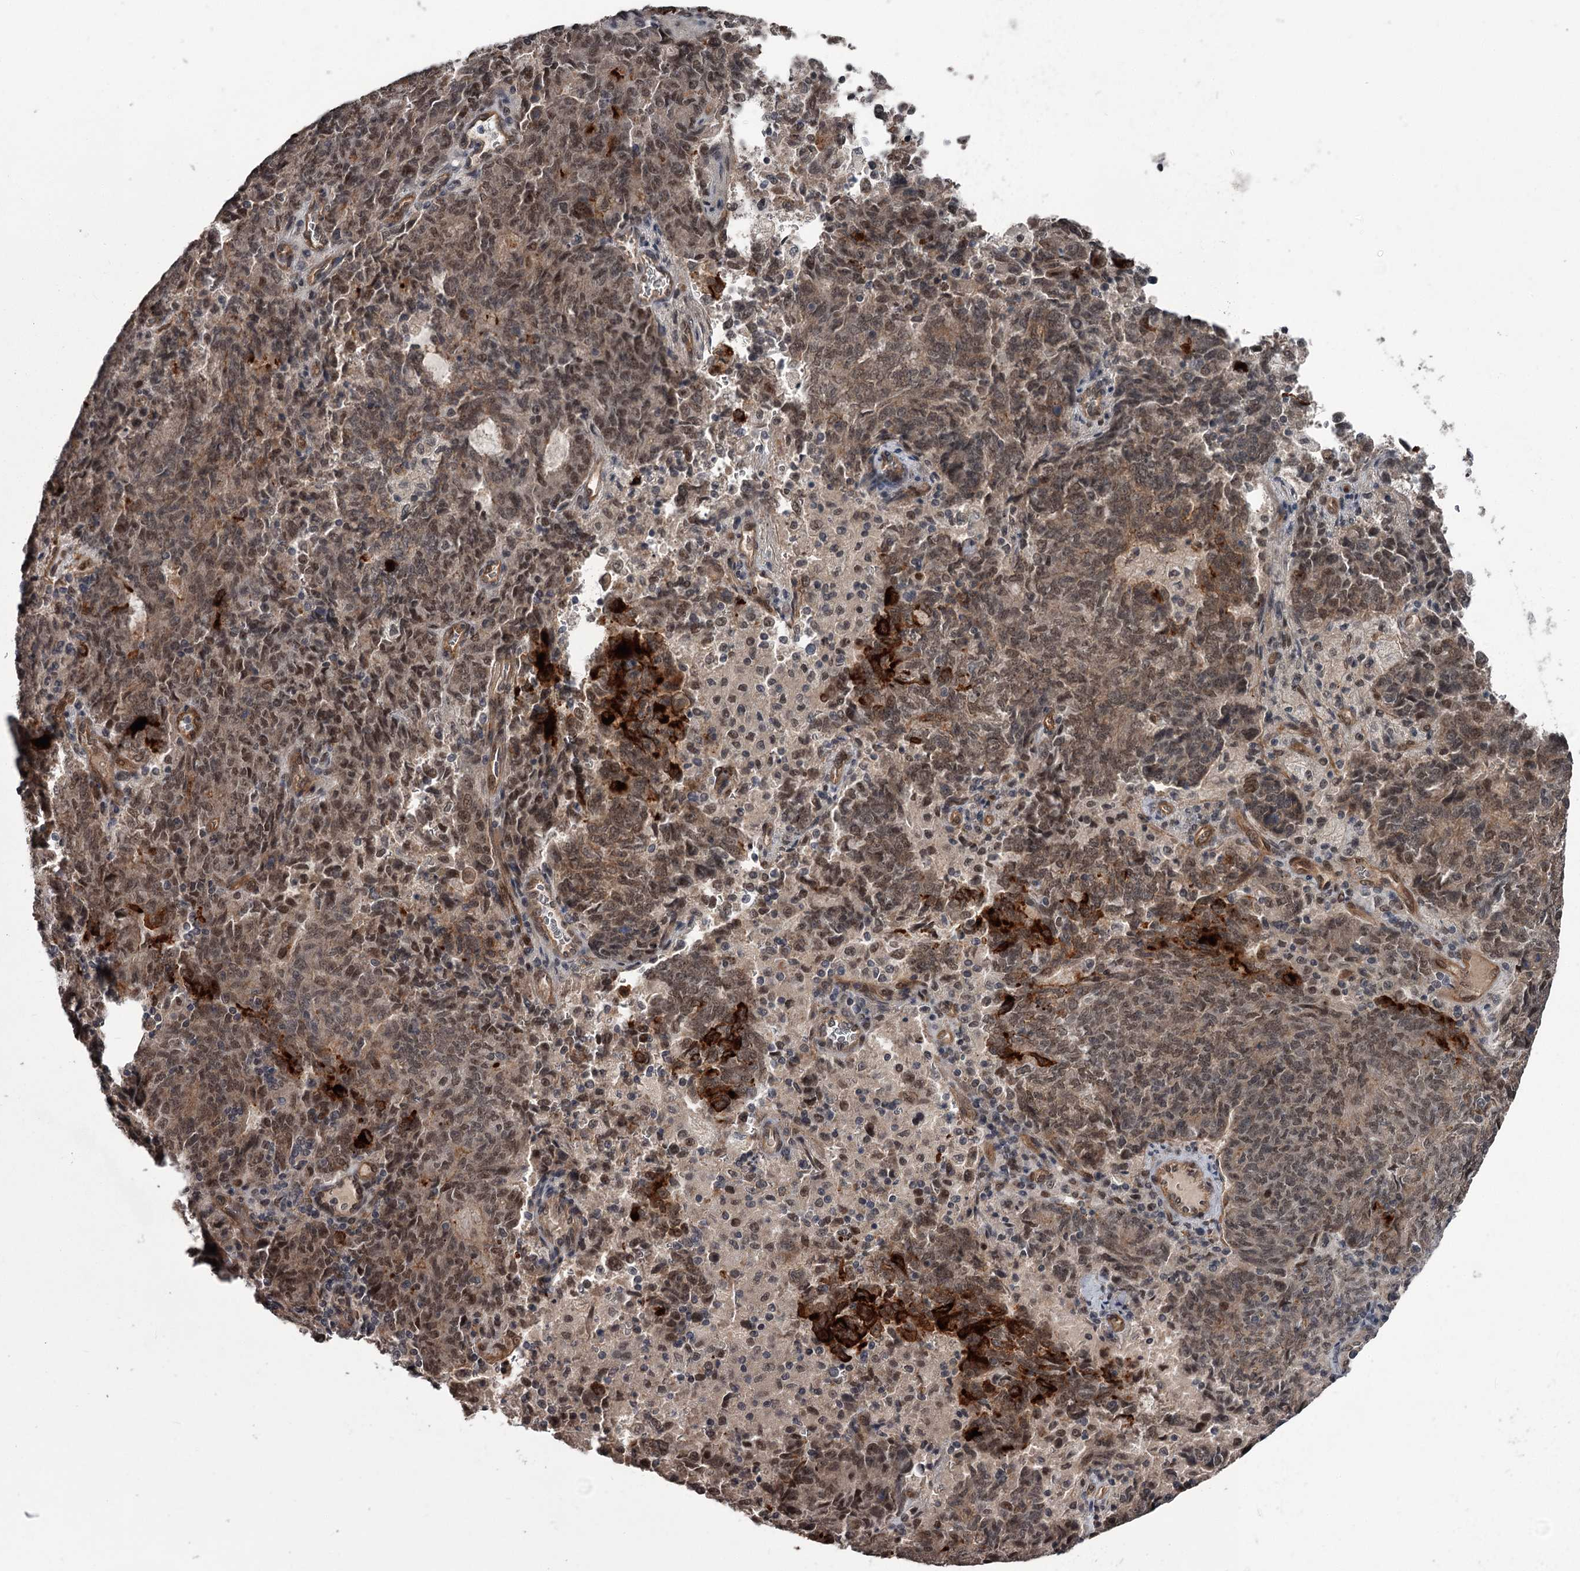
{"staining": {"intensity": "moderate", "quantity": ">75%", "location": "nuclear"}, "tissue": "endometrial cancer", "cell_type": "Tumor cells", "image_type": "cancer", "snomed": [{"axis": "morphology", "description": "Adenocarcinoma, NOS"}, {"axis": "topography", "description": "Endometrium"}], "caption": "Human endometrial cancer stained with a protein marker displays moderate staining in tumor cells.", "gene": "CDC42EP2", "patient": {"sex": "female", "age": 80}}